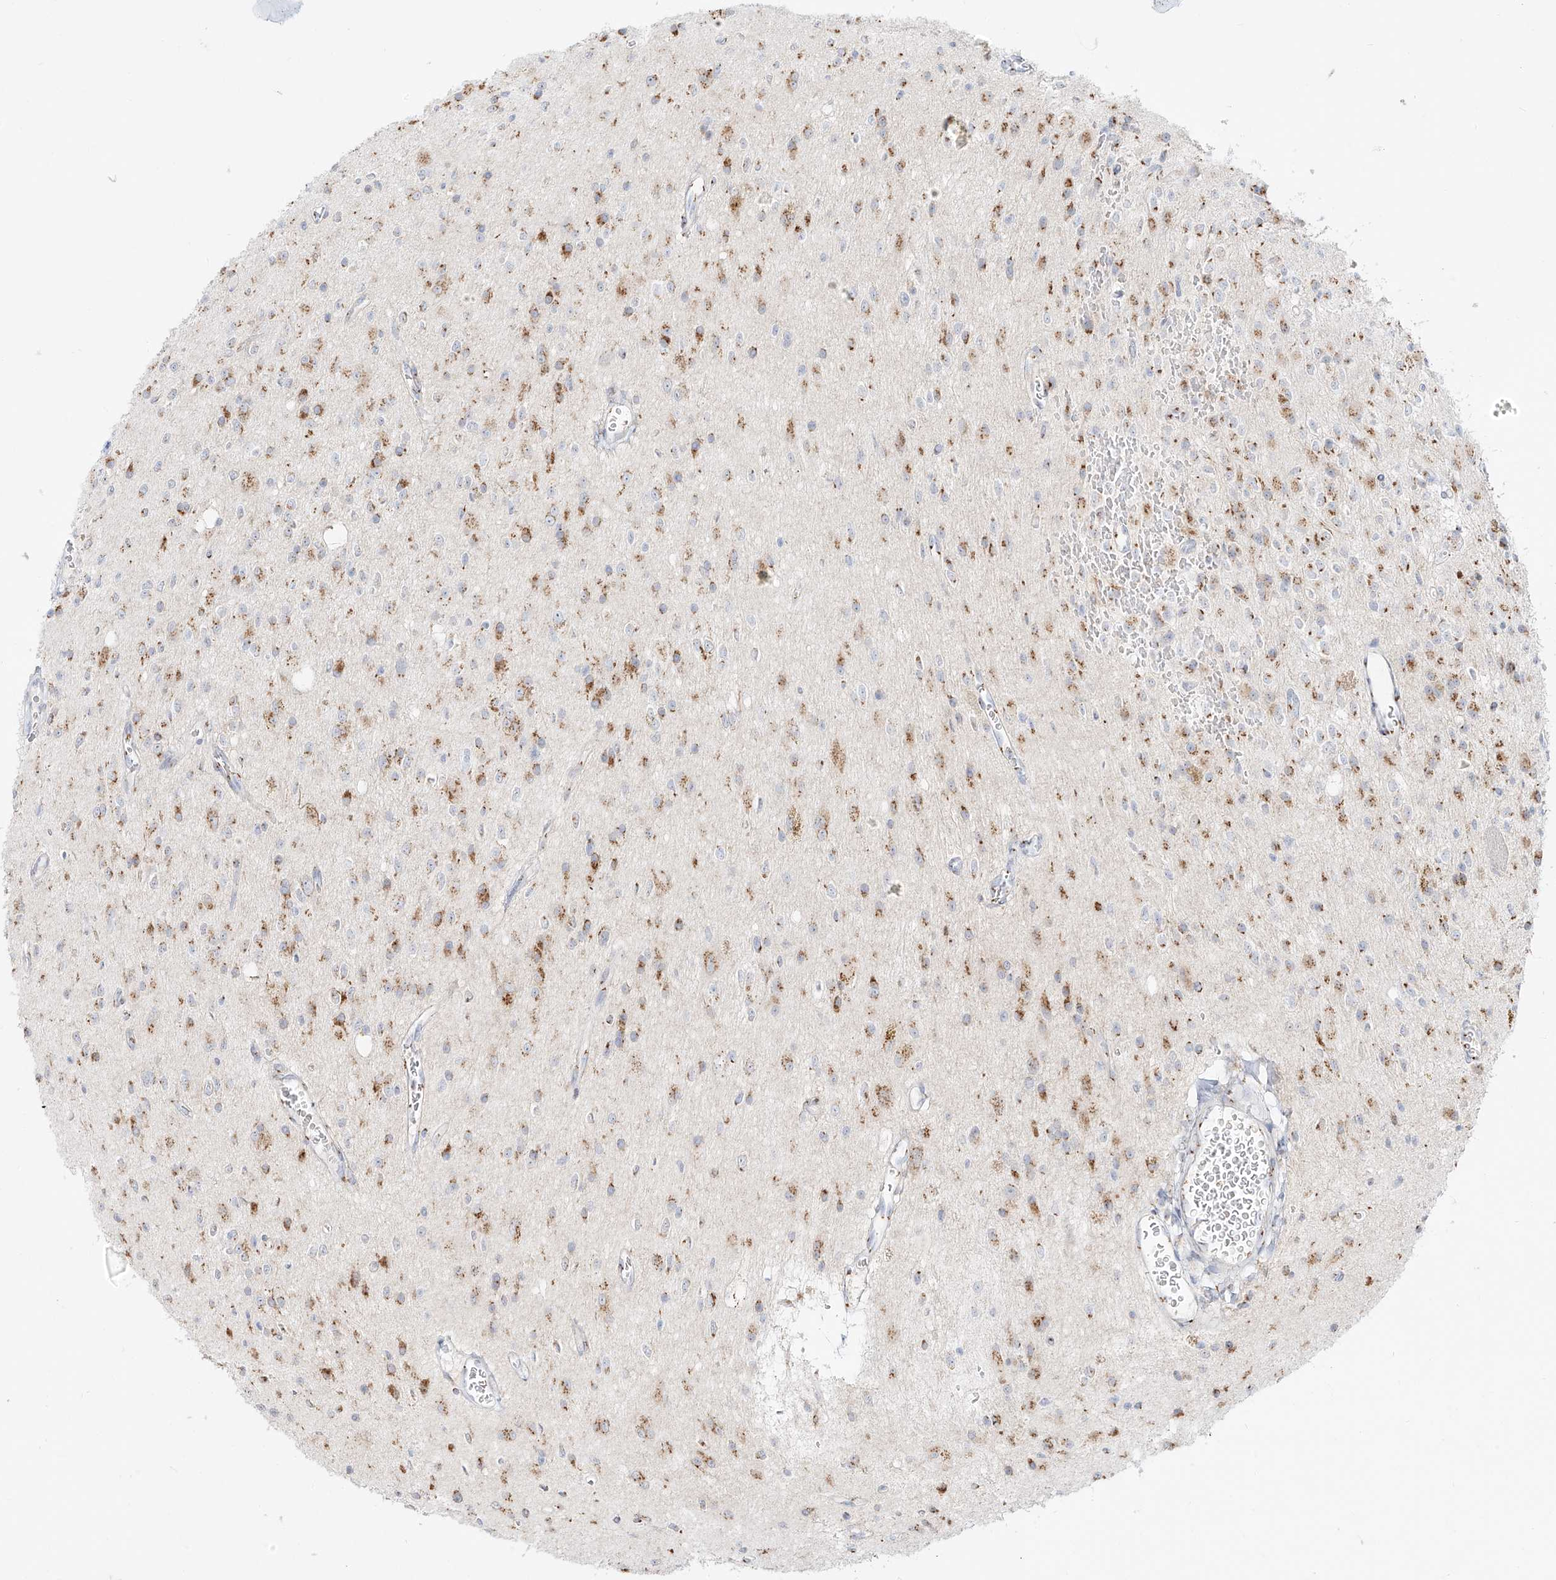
{"staining": {"intensity": "moderate", "quantity": ">75%", "location": "cytoplasmic/membranous"}, "tissue": "glioma", "cell_type": "Tumor cells", "image_type": "cancer", "snomed": [{"axis": "morphology", "description": "Glioma, malignant, High grade"}, {"axis": "topography", "description": "Brain"}], "caption": "The immunohistochemical stain shows moderate cytoplasmic/membranous positivity in tumor cells of glioma tissue.", "gene": "BSDC1", "patient": {"sex": "male", "age": 34}}